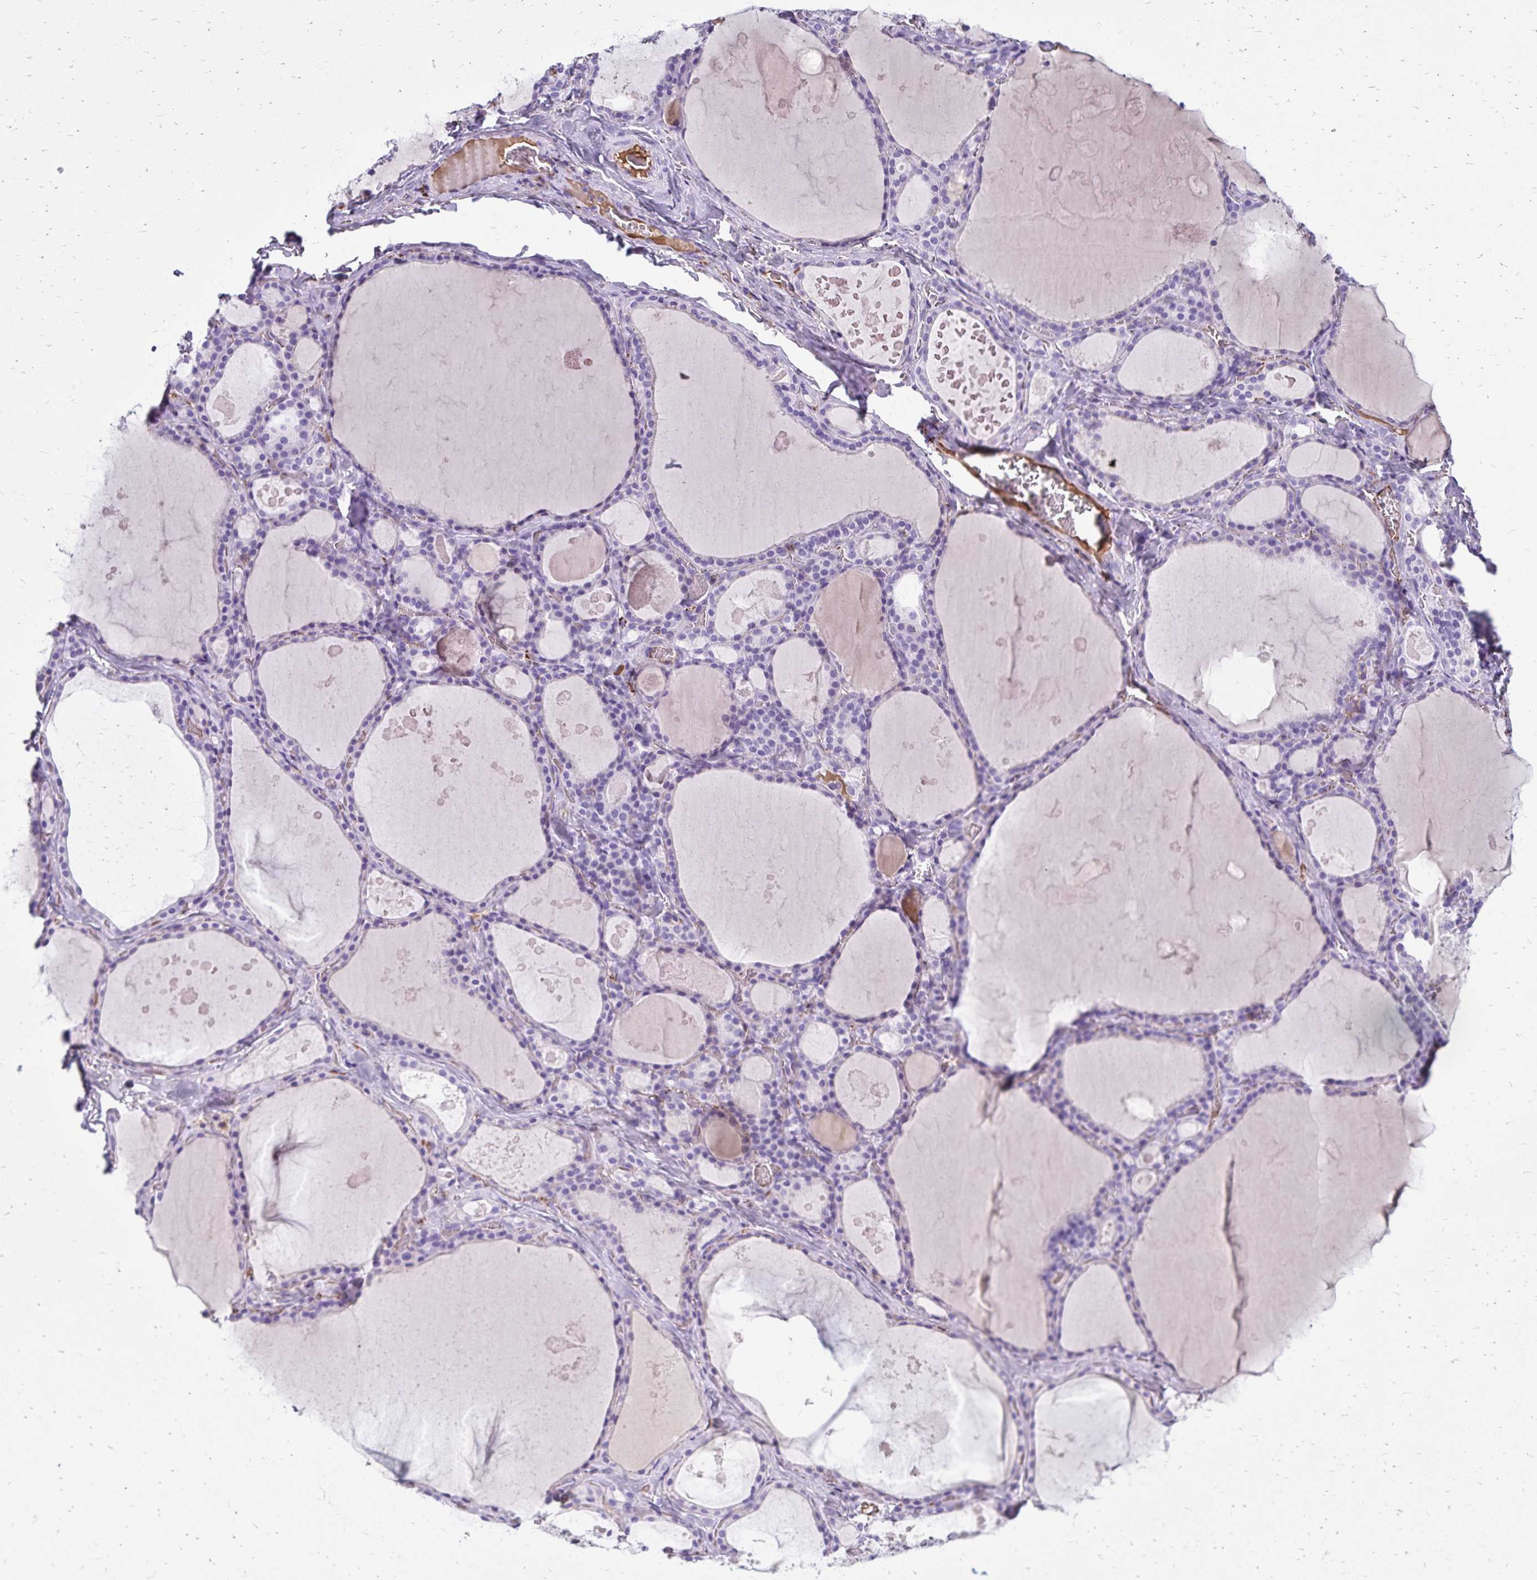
{"staining": {"intensity": "negative", "quantity": "none", "location": "none"}, "tissue": "thyroid gland", "cell_type": "Glandular cells", "image_type": "normal", "snomed": [{"axis": "morphology", "description": "Normal tissue, NOS"}, {"axis": "topography", "description": "Thyroid gland"}], "caption": "This micrograph is of normal thyroid gland stained with immunohistochemistry (IHC) to label a protein in brown with the nuclei are counter-stained blue. There is no expression in glandular cells.", "gene": "CD27", "patient": {"sex": "male", "age": 56}}